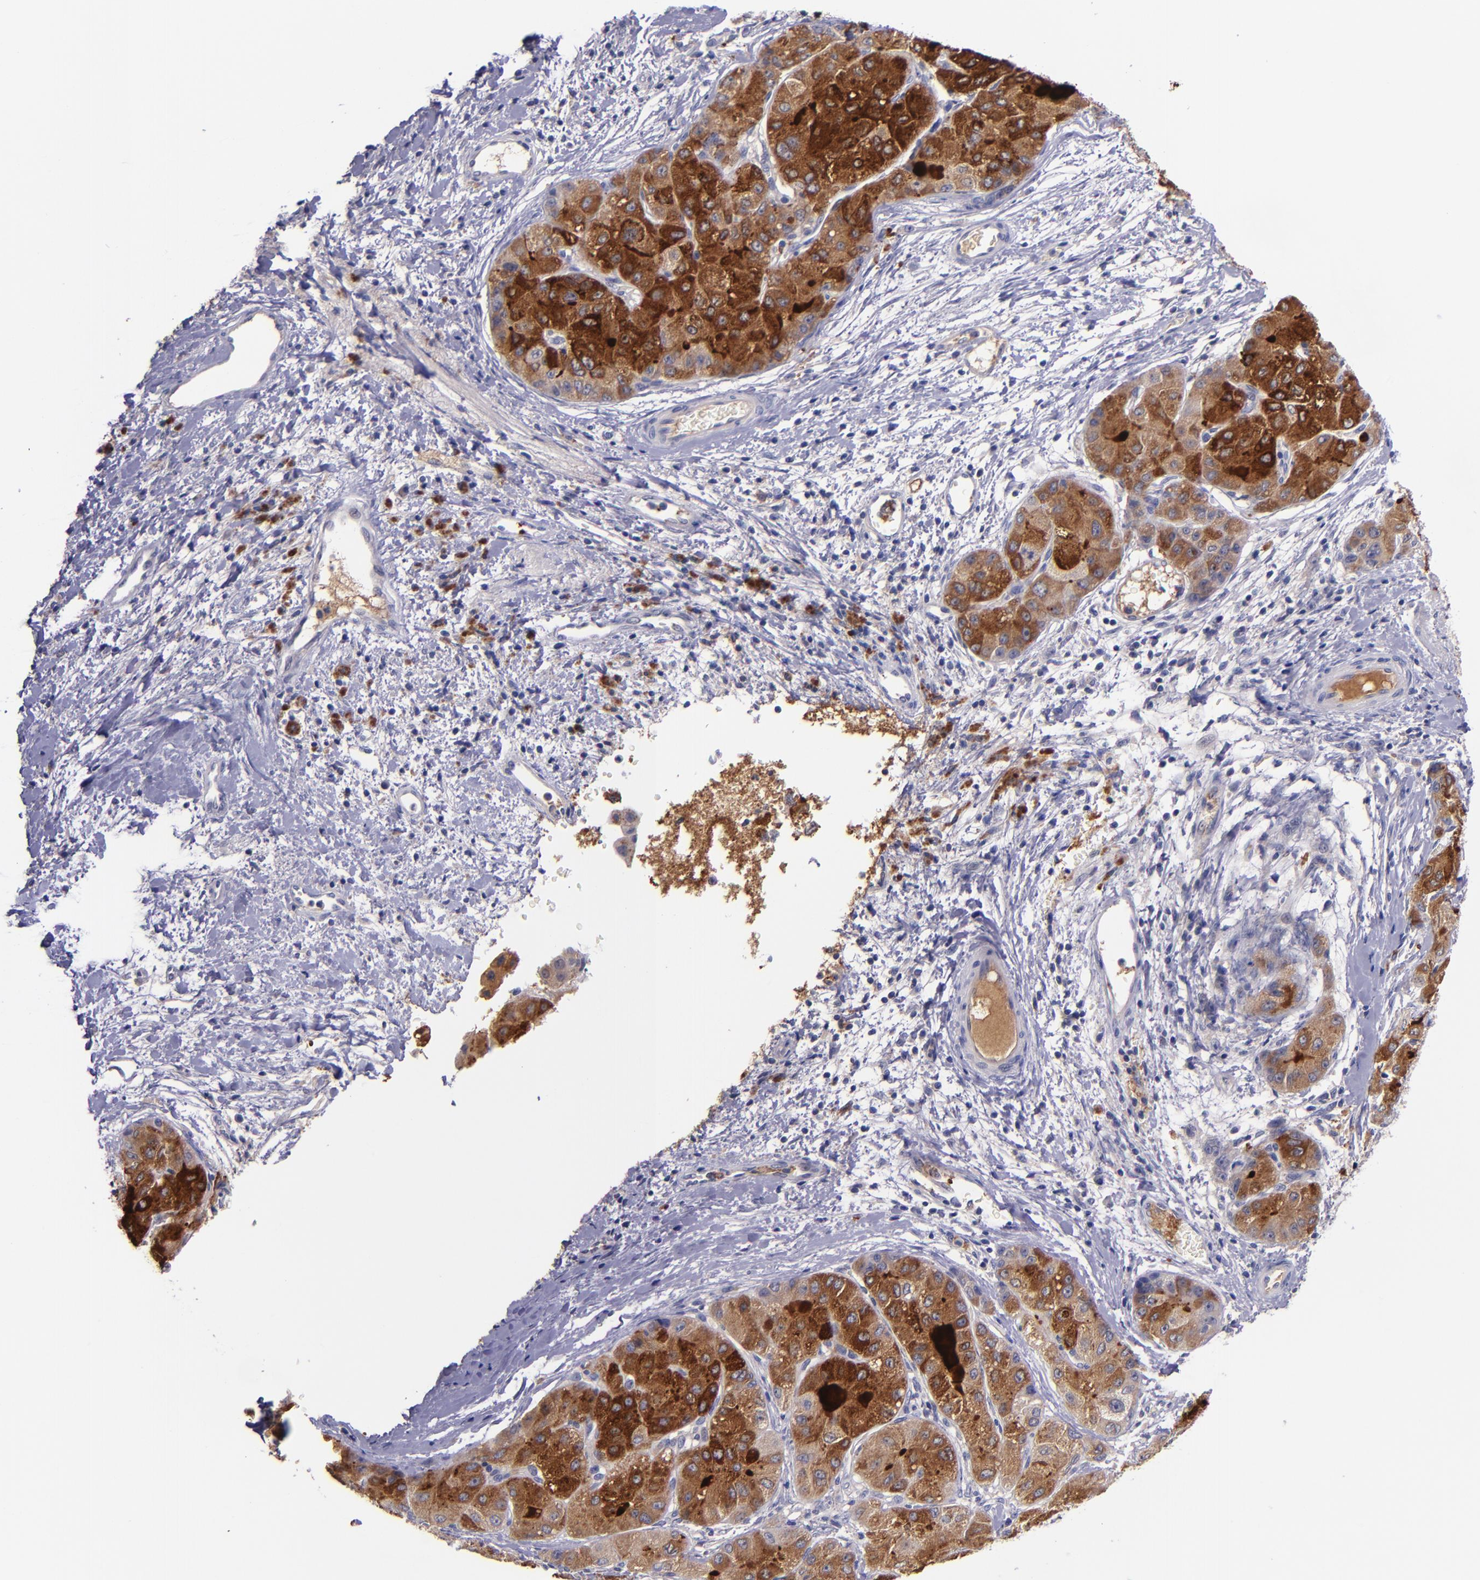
{"staining": {"intensity": "strong", "quantity": ">75%", "location": "cytoplasmic/membranous"}, "tissue": "liver cancer", "cell_type": "Tumor cells", "image_type": "cancer", "snomed": [{"axis": "morphology", "description": "Carcinoma, Hepatocellular, NOS"}, {"axis": "topography", "description": "Liver"}], "caption": "Liver hepatocellular carcinoma stained with a protein marker demonstrates strong staining in tumor cells.", "gene": "RBP4", "patient": {"sex": "male", "age": 80}}